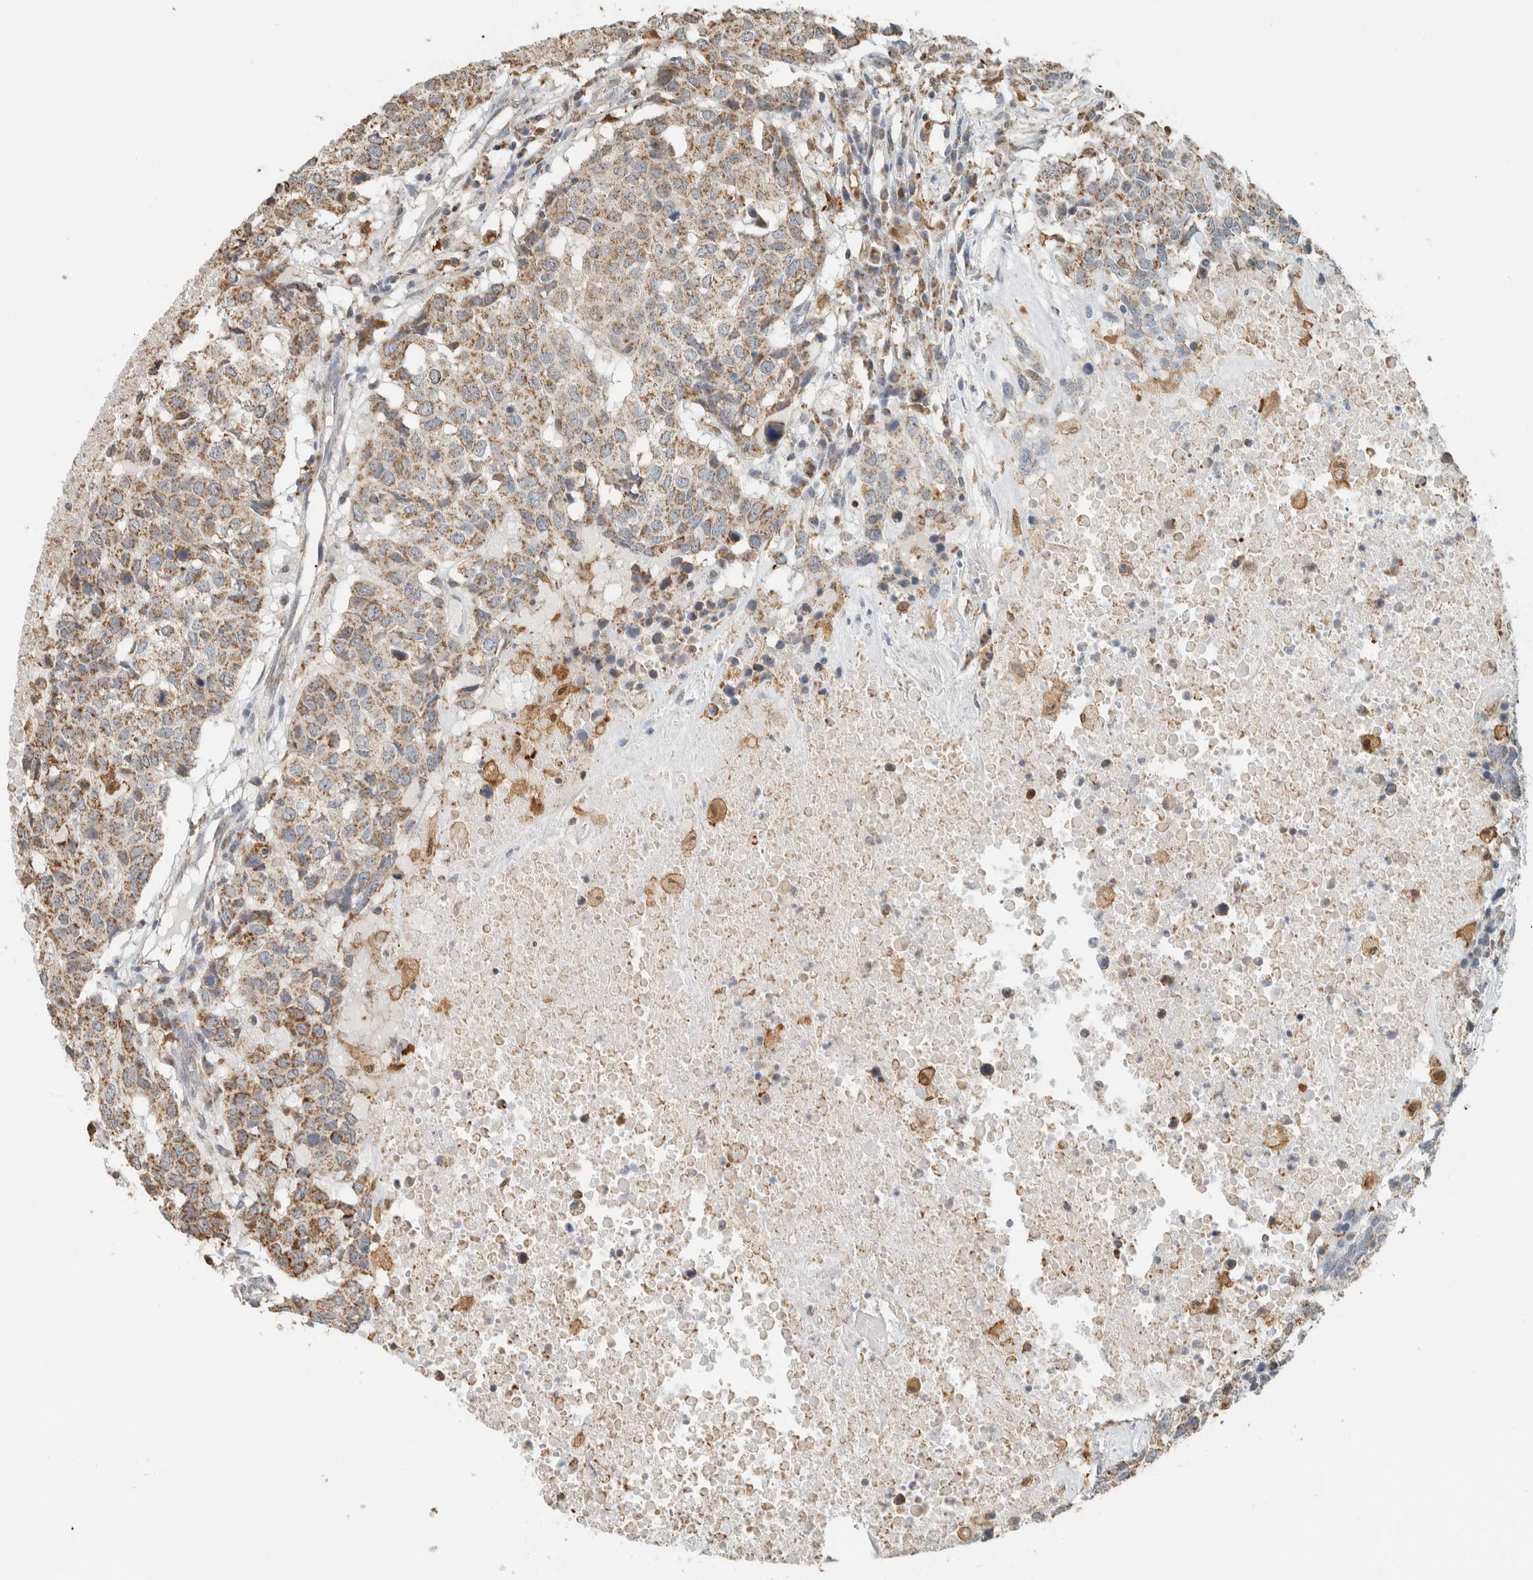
{"staining": {"intensity": "weak", "quantity": ">75%", "location": "cytoplasmic/membranous"}, "tissue": "head and neck cancer", "cell_type": "Tumor cells", "image_type": "cancer", "snomed": [{"axis": "morphology", "description": "Squamous cell carcinoma, NOS"}, {"axis": "topography", "description": "Head-Neck"}], "caption": "Immunohistochemical staining of head and neck cancer demonstrates low levels of weak cytoplasmic/membranous protein expression in about >75% of tumor cells.", "gene": "CAPG", "patient": {"sex": "male", "age": 66}}